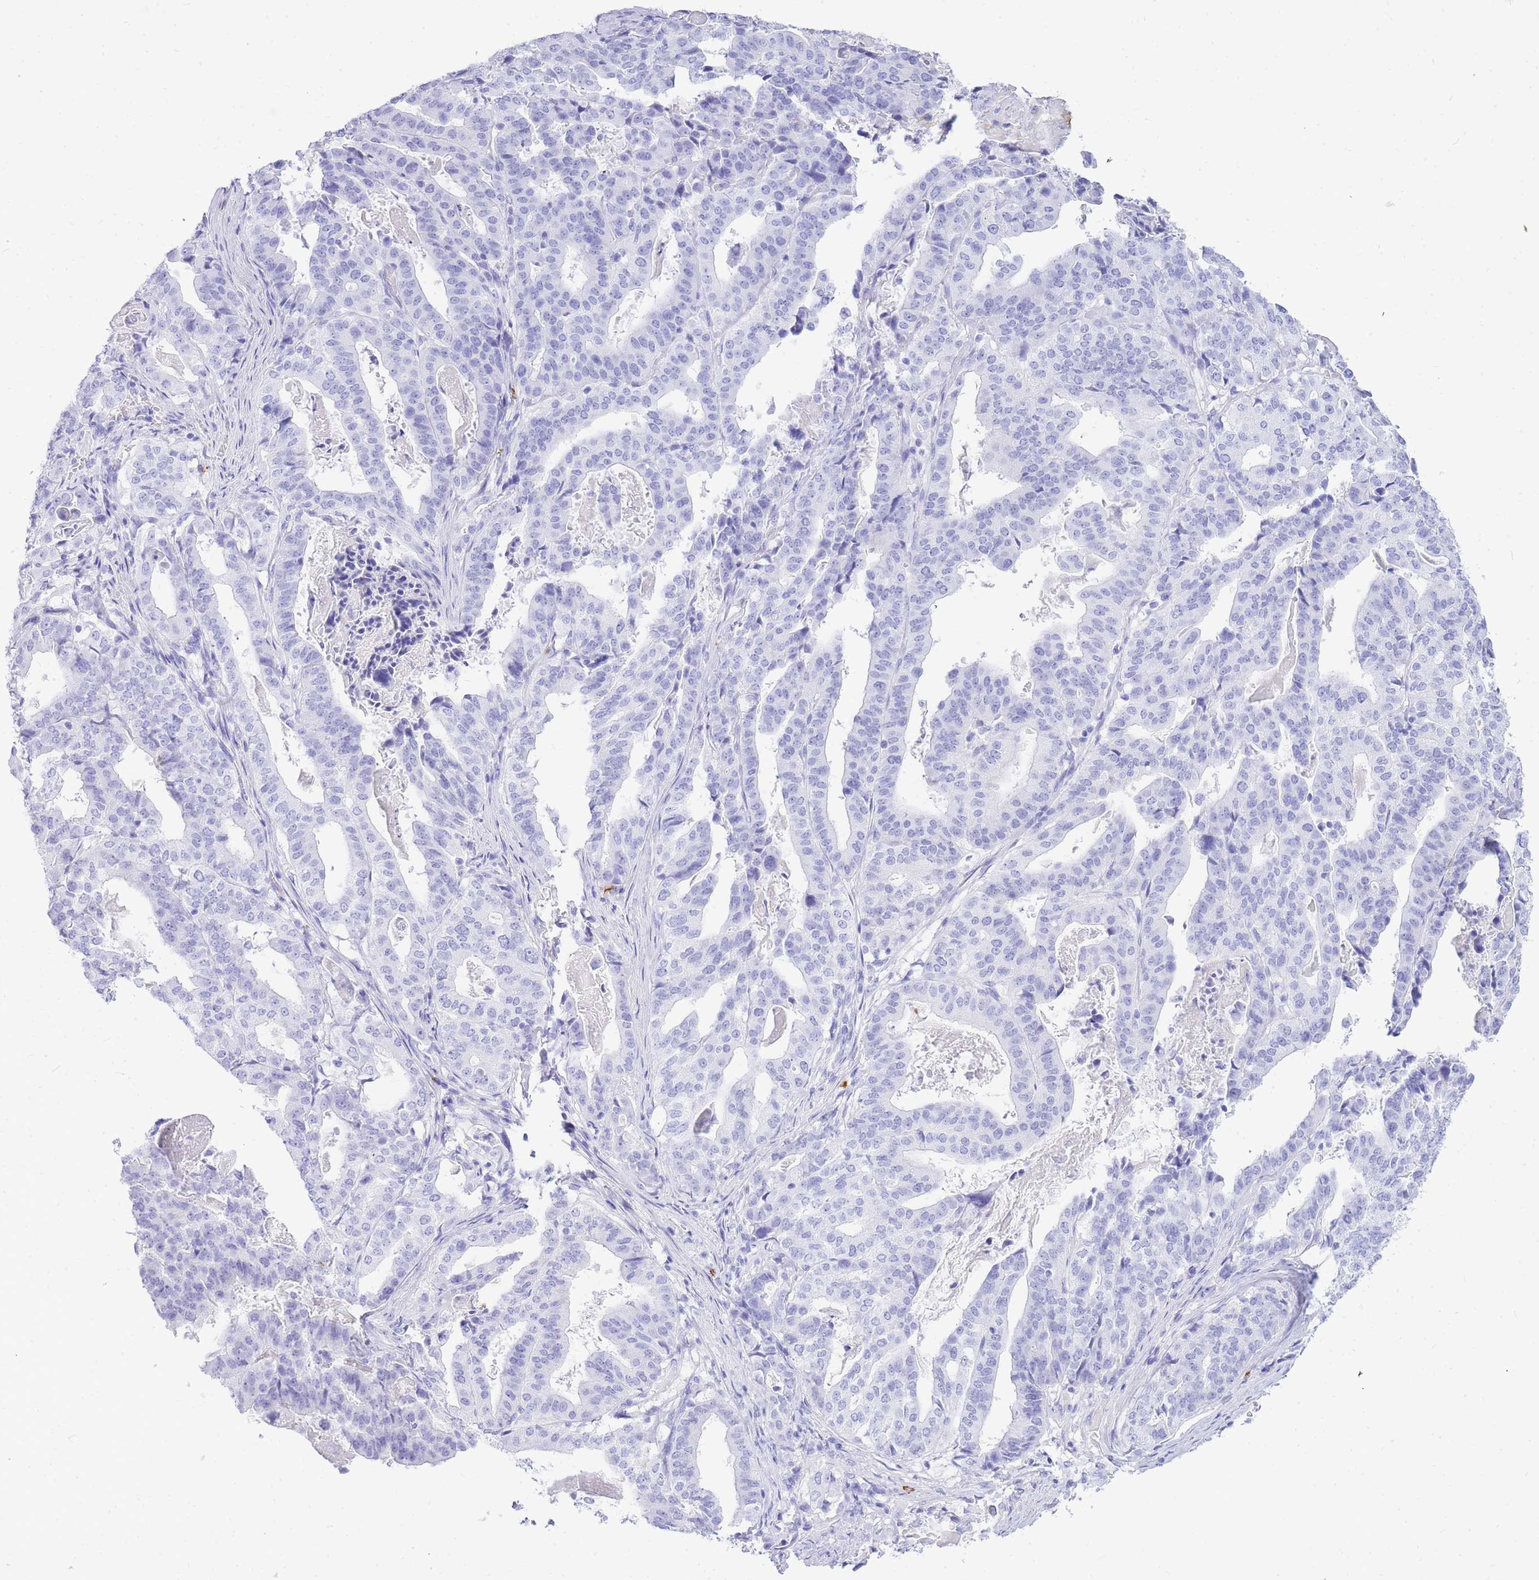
{"staining": {"intensity": "negative", "quantity": "none", "location": "none"}, "tissue": "stomach cancer", "cell_type": "Tumor cells", "image_type": "cancer", "snomed": [{"axis": "morphology", "description": "Adenocarcinoma, NOS"}, {"axis": "topography", "description": "Stomach"}], "caption": "Tumor cells are negative for protein expression in human stomach cancer (adenocarcinoma). Nuclei are stained in blue.", "gene": "HERC1", "patient": {"sex": "male", "age": 48}}